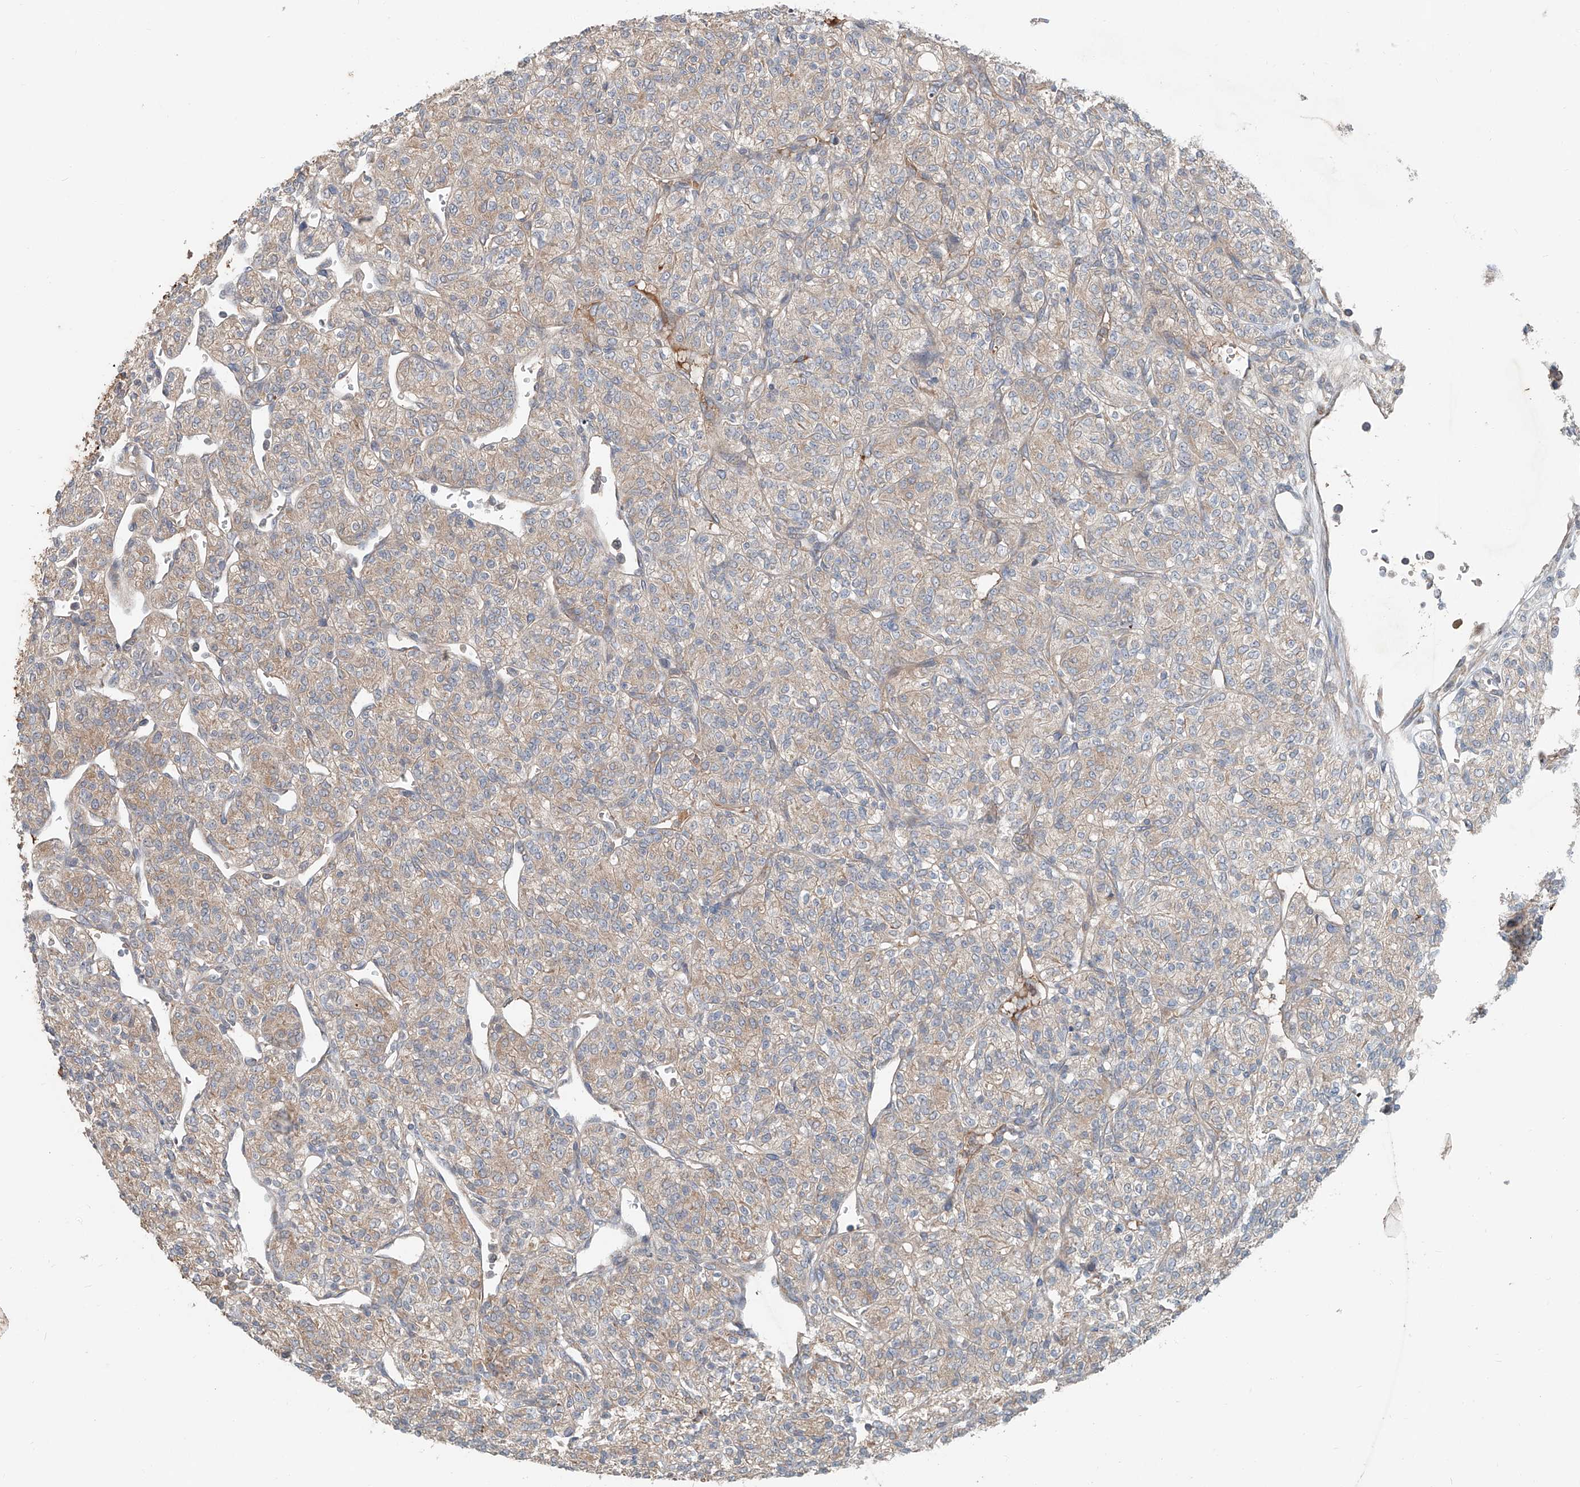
{"staining": {"intensity": "weak", "quantity": "25%-75%", "location": "cytoplasmic/membranous"}, "tissue": "renal cancer", "cell_type": "Tumor cells", "image_type": "cancer", "snomed": [{"axis": "morphology", "description": "Adenocarcinoma, NOS"}, {"axis": "topography", "description": "Kidney"}], "caption": "Human renal adenocarcinoma stained with a brown dye exhibits weak cytoplasmic/membranous positive positivity in approximately 25%-75% of tumor cells.", "gene": "ADAM23", "patient": {"sex": "male", "age": 77}}